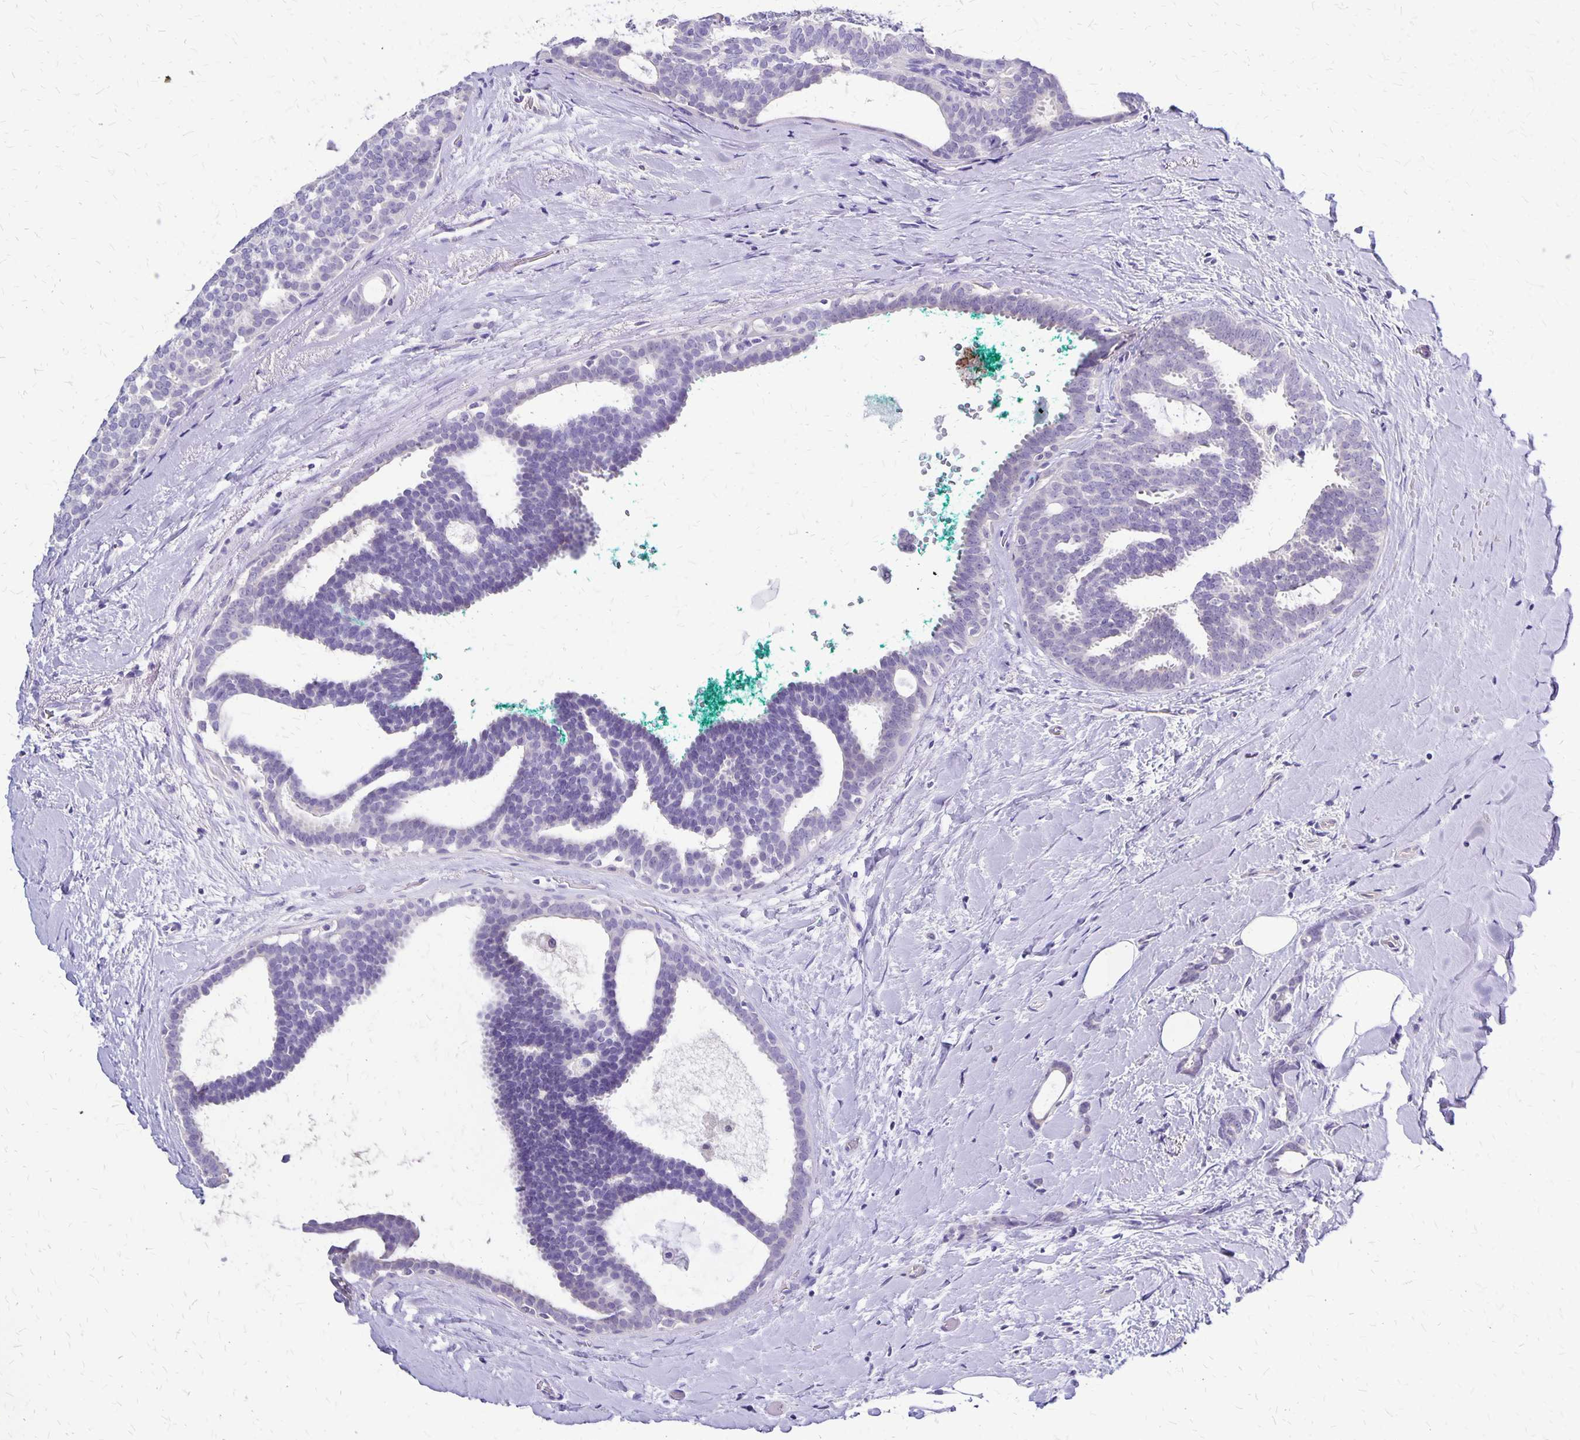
{"staining": {"intensity": "negative", "quantity": "none", "location": "none"}, "tissue": "breast cancer", "cell_type": "Tumor cells", "image_type": "cancer", "snomed": [{"axis": "morphology", "description": "Intraductal carcinoma, in situ"}, {"axis": "morphology", "description": "Duct carcinoma"}, {"axis": "morphology", "description": "Lobular carcinoma, in situ"}, {"axis": "topography", "description": "Breast"}], "caption": "DAB immunohistochemical staining of human lobular carcinoma in situ (breast) reveals no significant positivity in tumor cells. (Immunohistochemistry (ihc), brightfield microscopy, high magnification).", "gene": "SI", "patient": {"sex": "female", "age": 44}}